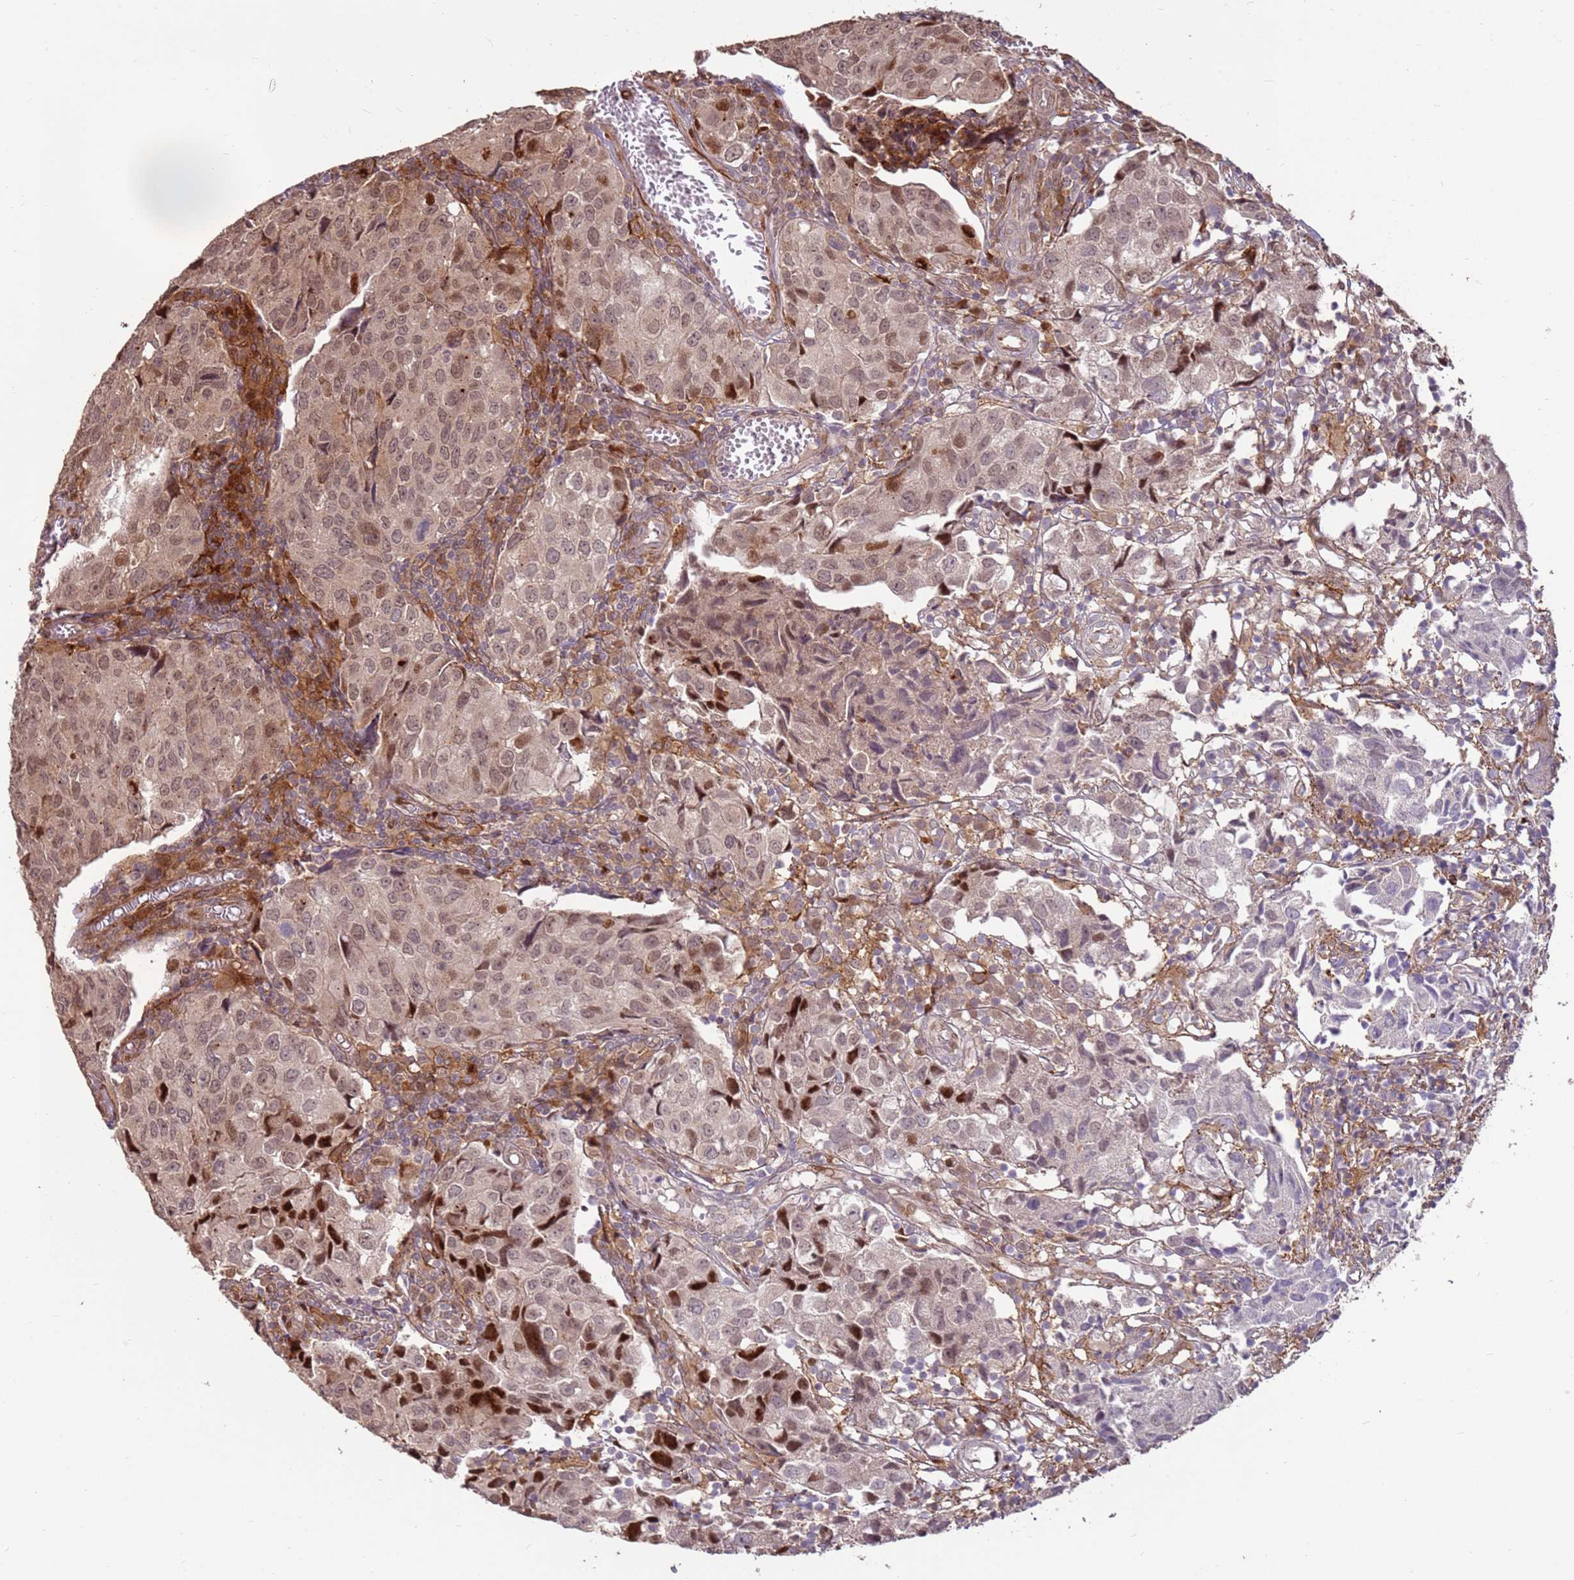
{"staining": {"intensity": "moderate", "quantity": "<25%", "location": "nuclear"}, "tissue": "urothelial cancer", "cell_type": "Tumor cells", "image_type": "cancer", "snomed": [{"axis": "morphology", "description": "Urothelial carcinoma, High grade"}, {"axis": "topography", "description": "Urinary bladder"}], "caption": "Tumor cells reveal moderate nuclear staining in about <25% of cells in urothelial cancer. Nuclei are stained in blue.", "gene": "LGI4", "patient": {"sex": "female", "age": 75}}